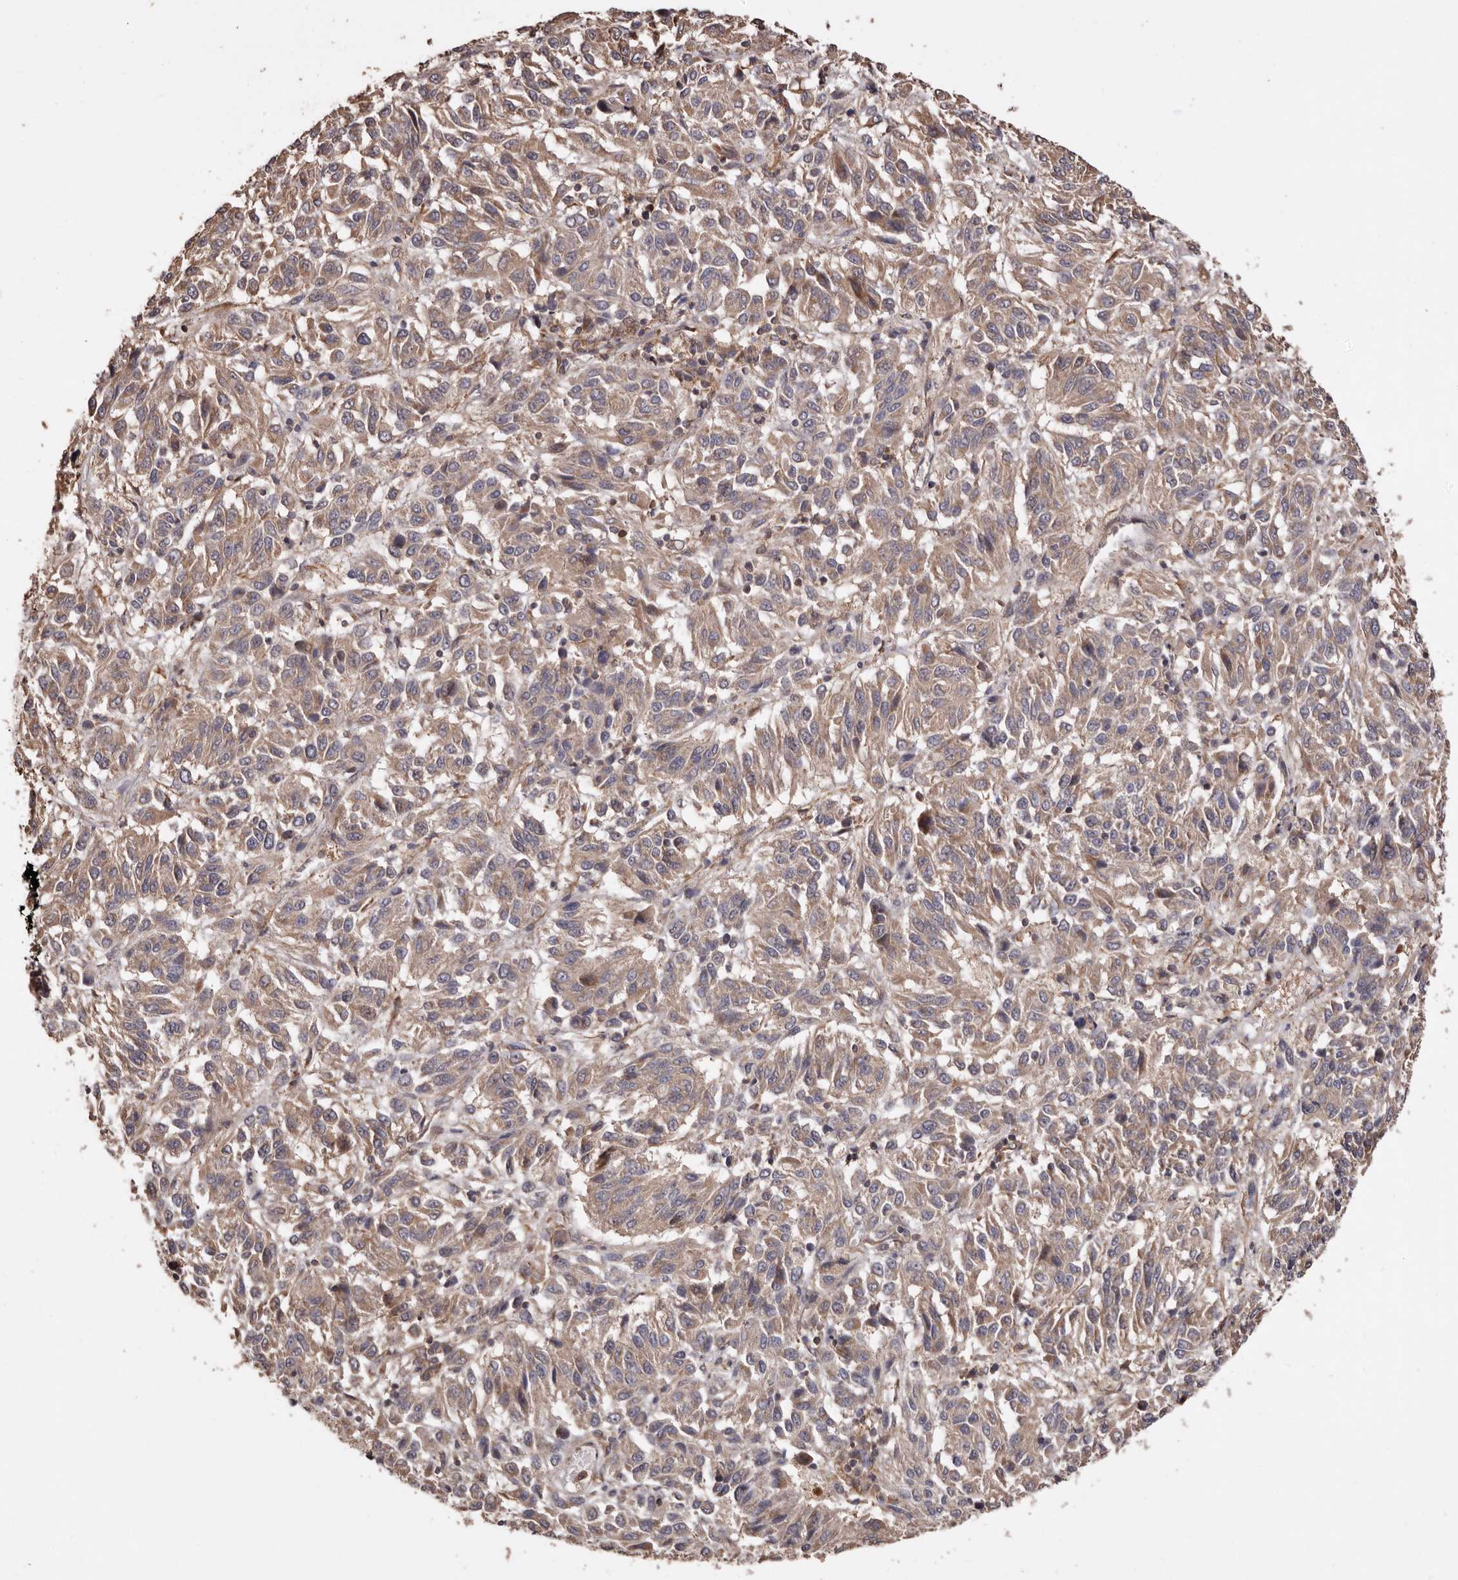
{"staining": {"intensity": "weak", "quantity": ">75%", "location": "cytoplasmic/membranous"}, "tissue": "melanoma", "cell_type": "Tumor cells", "image_type": "cancer", "snomed": [{"axis": "morphology", "description": "Malignant melanoma, Metastatic site"}, {"axis": "topography", "description": "Lung"}], "caption": "There is low levels of weak cytoplasmic/membranous staining in tumor cells of malignant melanoma (metastatic site), as demonstrated by immunohistochemical staining (brown color).", "gene": "COQ8B", "patient": {"sex": "male", "age": 64}}